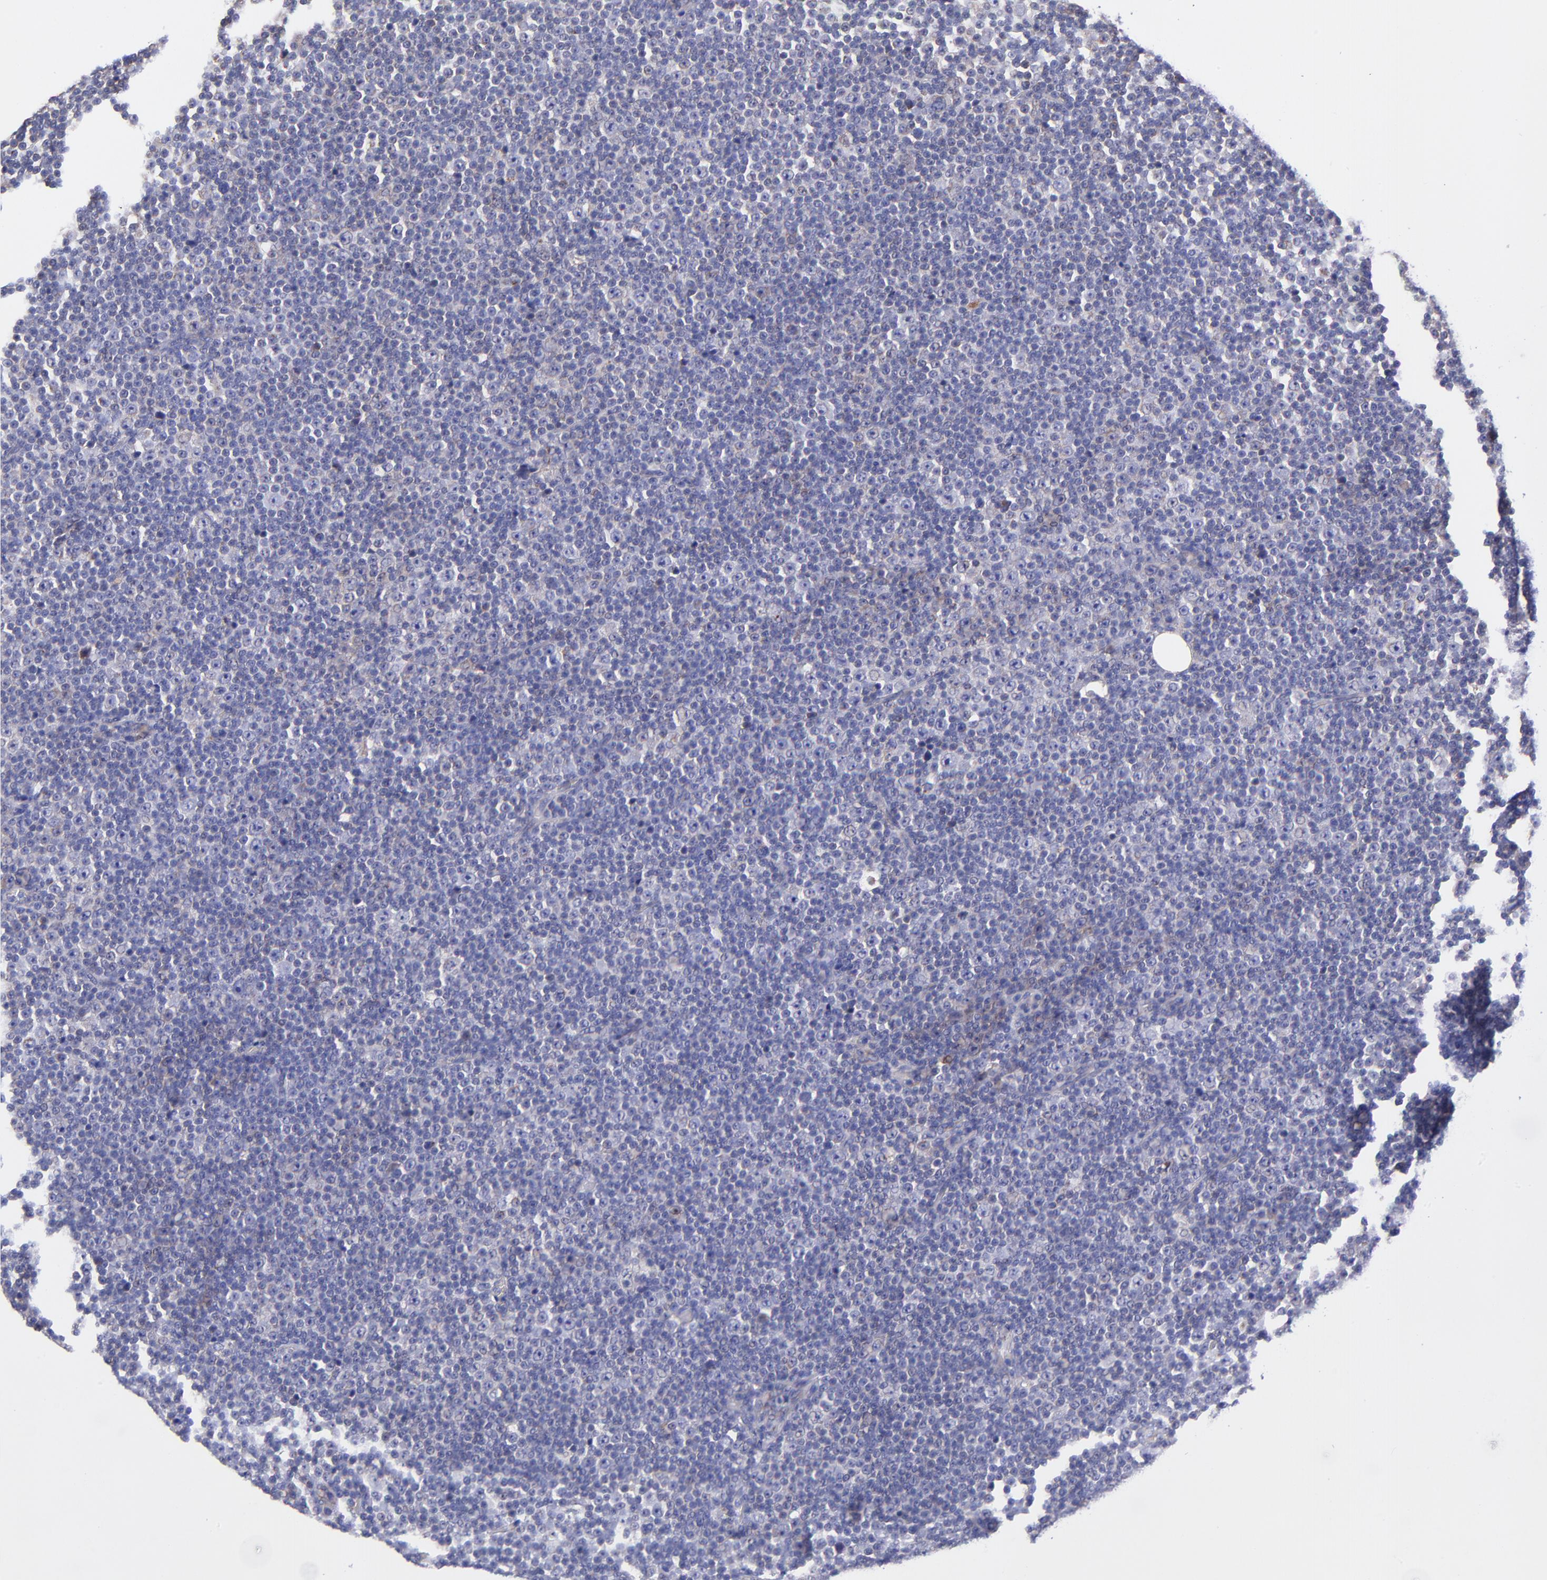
{"staining": {"intensity": "negative", "quantity": "none", "location": "none"}, "tissue": "lymphoma", "cell_type": "Tumor cells", "image_type": "cancer", "snomed": [{"axis": "morphology", "description": "Malignant lymphoma, non-Hodgkin's type, Low grade"}, {"axis": "topography", "description": "Lymph node"}], "caption": "The IHC micrograph has no significant staining in tumor cells of lymphoma tissue.", "gene": "NDUFB7", "patient": {"sex": "female", "age": 67}}